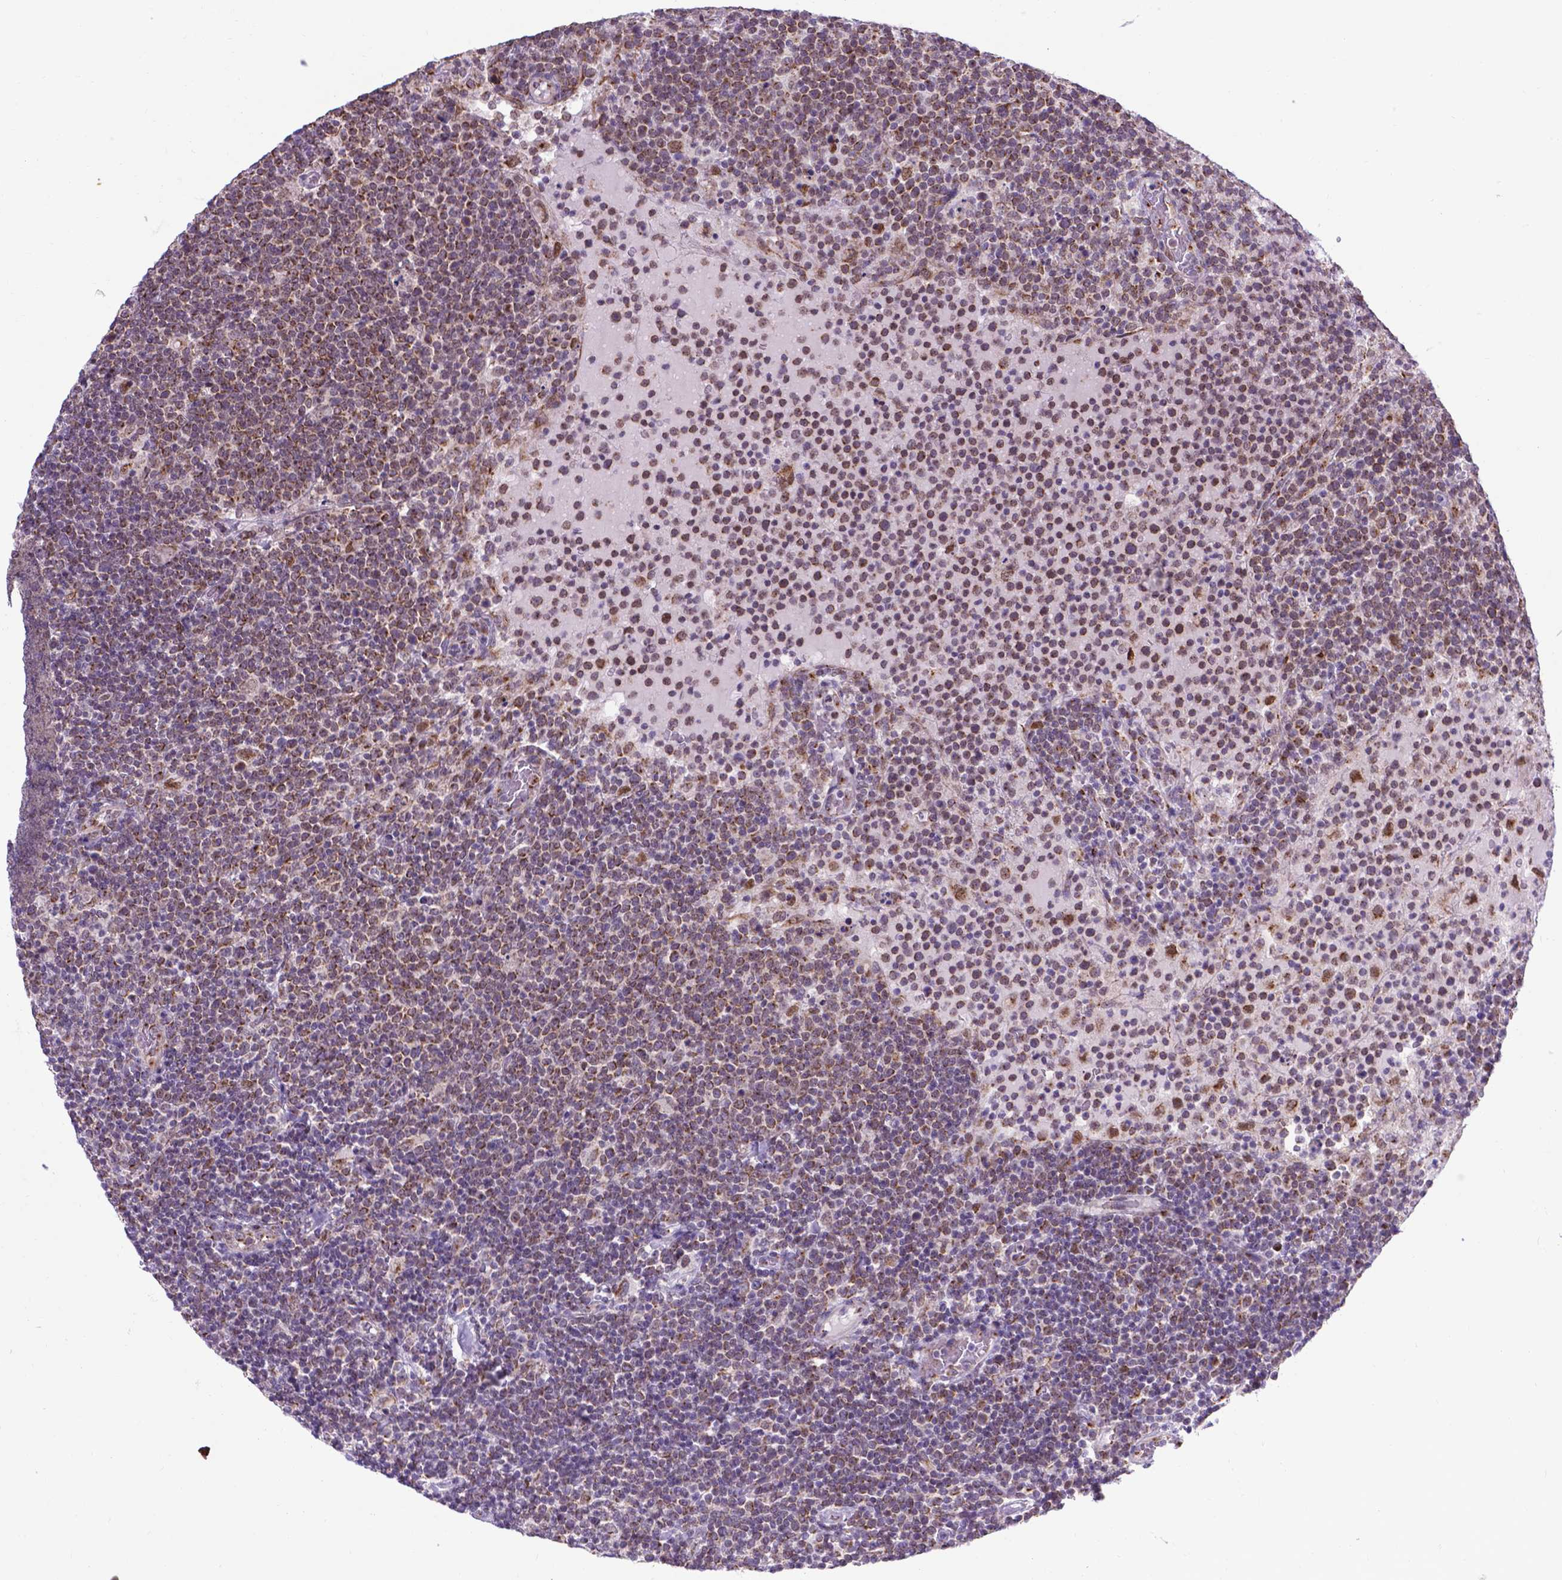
{"staining": {"intensity": "weak", "quantity": "25%-75%", "location": "cytoplasmic/membranous"}, "tissue": "lymphoma", "cell_type": "Tumor cells", "image_type": "cancer", "snomed": [{"axis": "morphology", "description": "Malignant lymphoma, non-Hodgkin's type, High grade"}, {"axis": "topography", "description": "Lymph node"}], "caption": "Immunohistochemical staining of malignant lymphoma, non-Hodgkin's type (high-grade) shows low levels of weak cytoplasmic/membranous staining in approximately 25%-75% of tumor cells.", "gene": "MRPL10", "patient": {"sex": "male", "age": 61}}